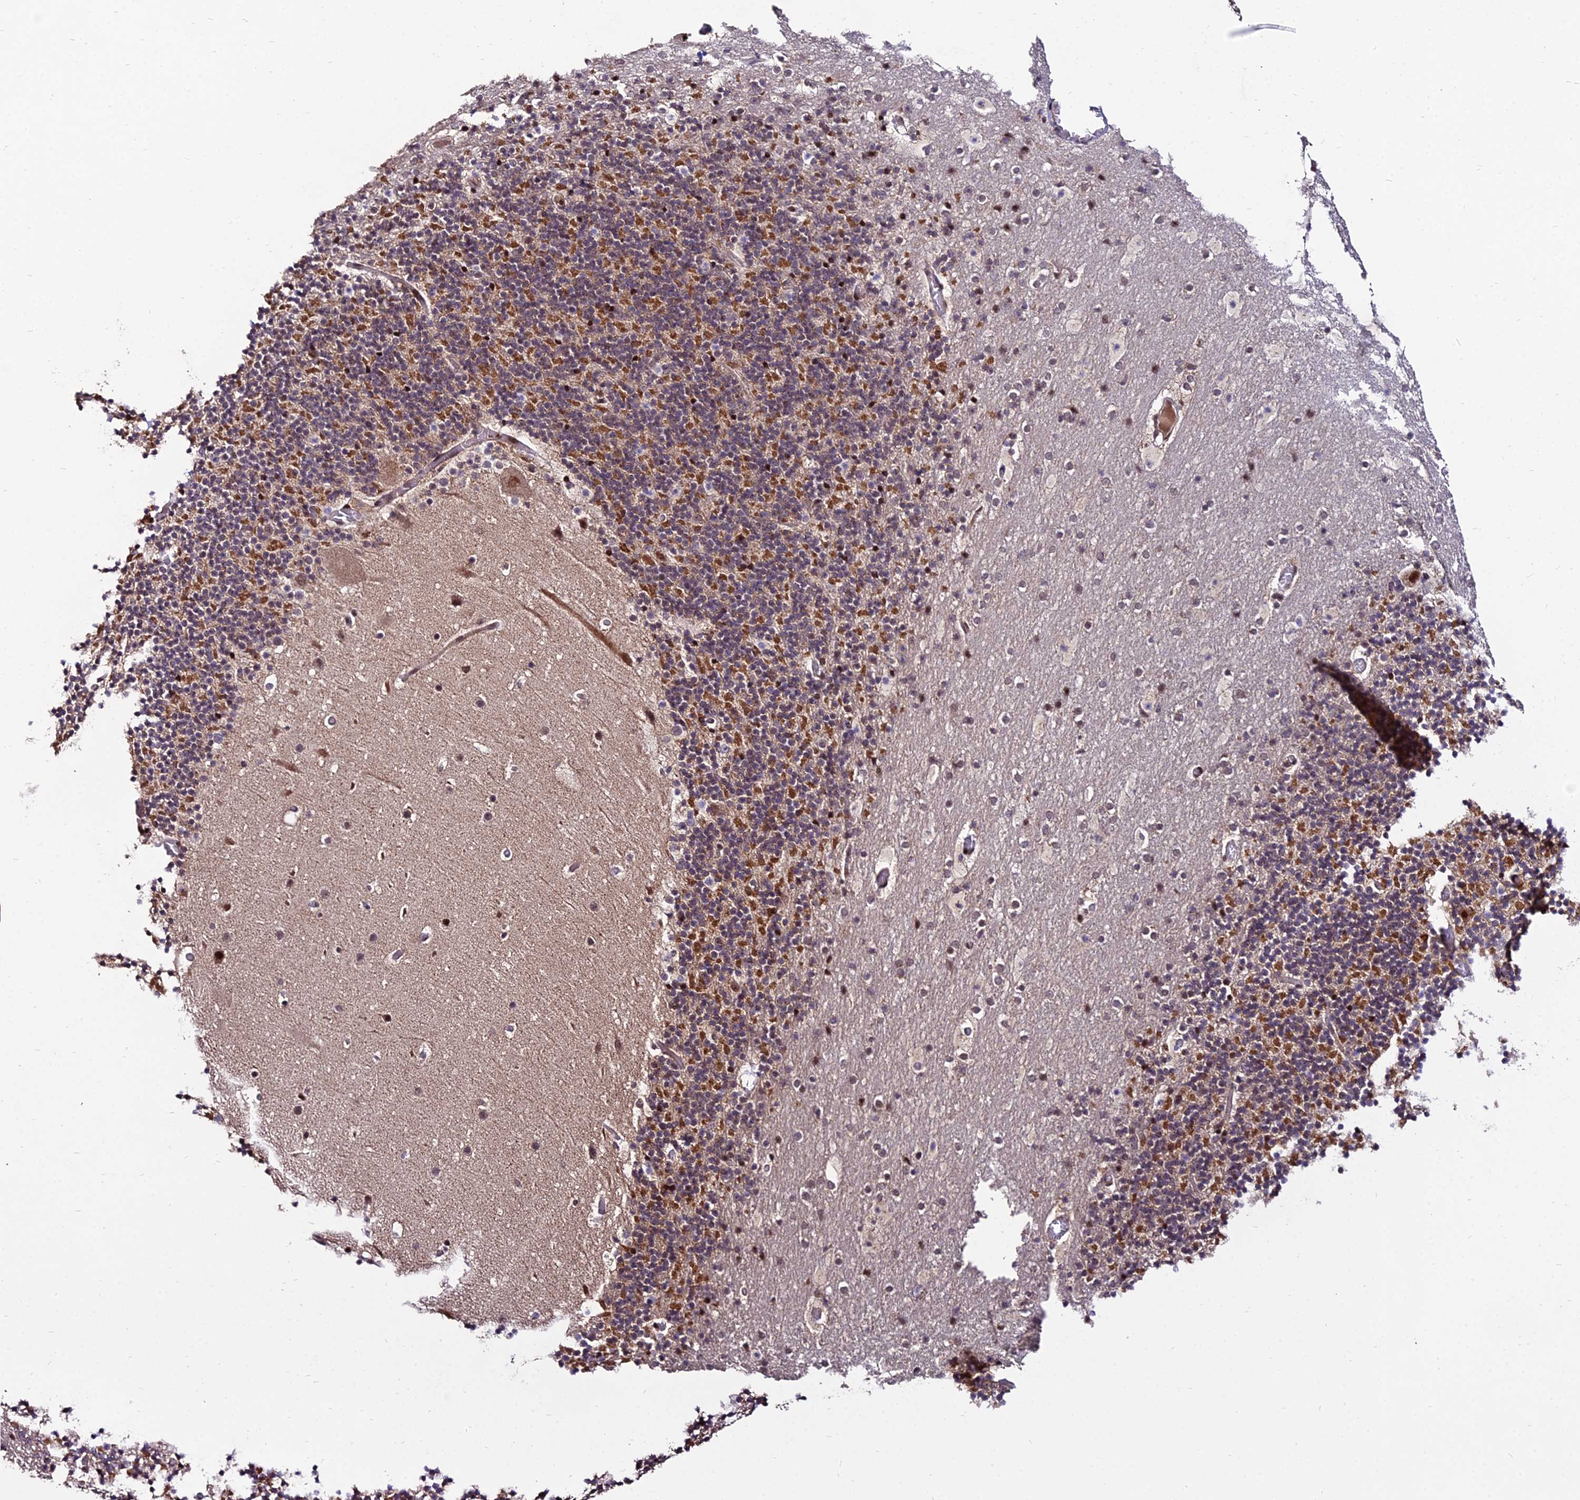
{"staining": {"intensity": "moderate", "quantity": "25%-75%", "location": "cytoplasmic/membranous"}, "tissue": "cerebellum", "cell_type": "Cells in granular layer", "image_type": "normal", "snomed": [{"axis": "morphology", "description": "Normal tissue, NOS"}, {"axis": "topography", "description": "Cerebellum"}], "caption": "Cerebellum stained for a protein shows moderate cytoplasmic/membranous positivity in cells in granular layer. (brown staining indicates protein expression, while blue staining denotes nuclei).", "gene": "CIB3", "patient": {"sex": "male", "age": 57}}